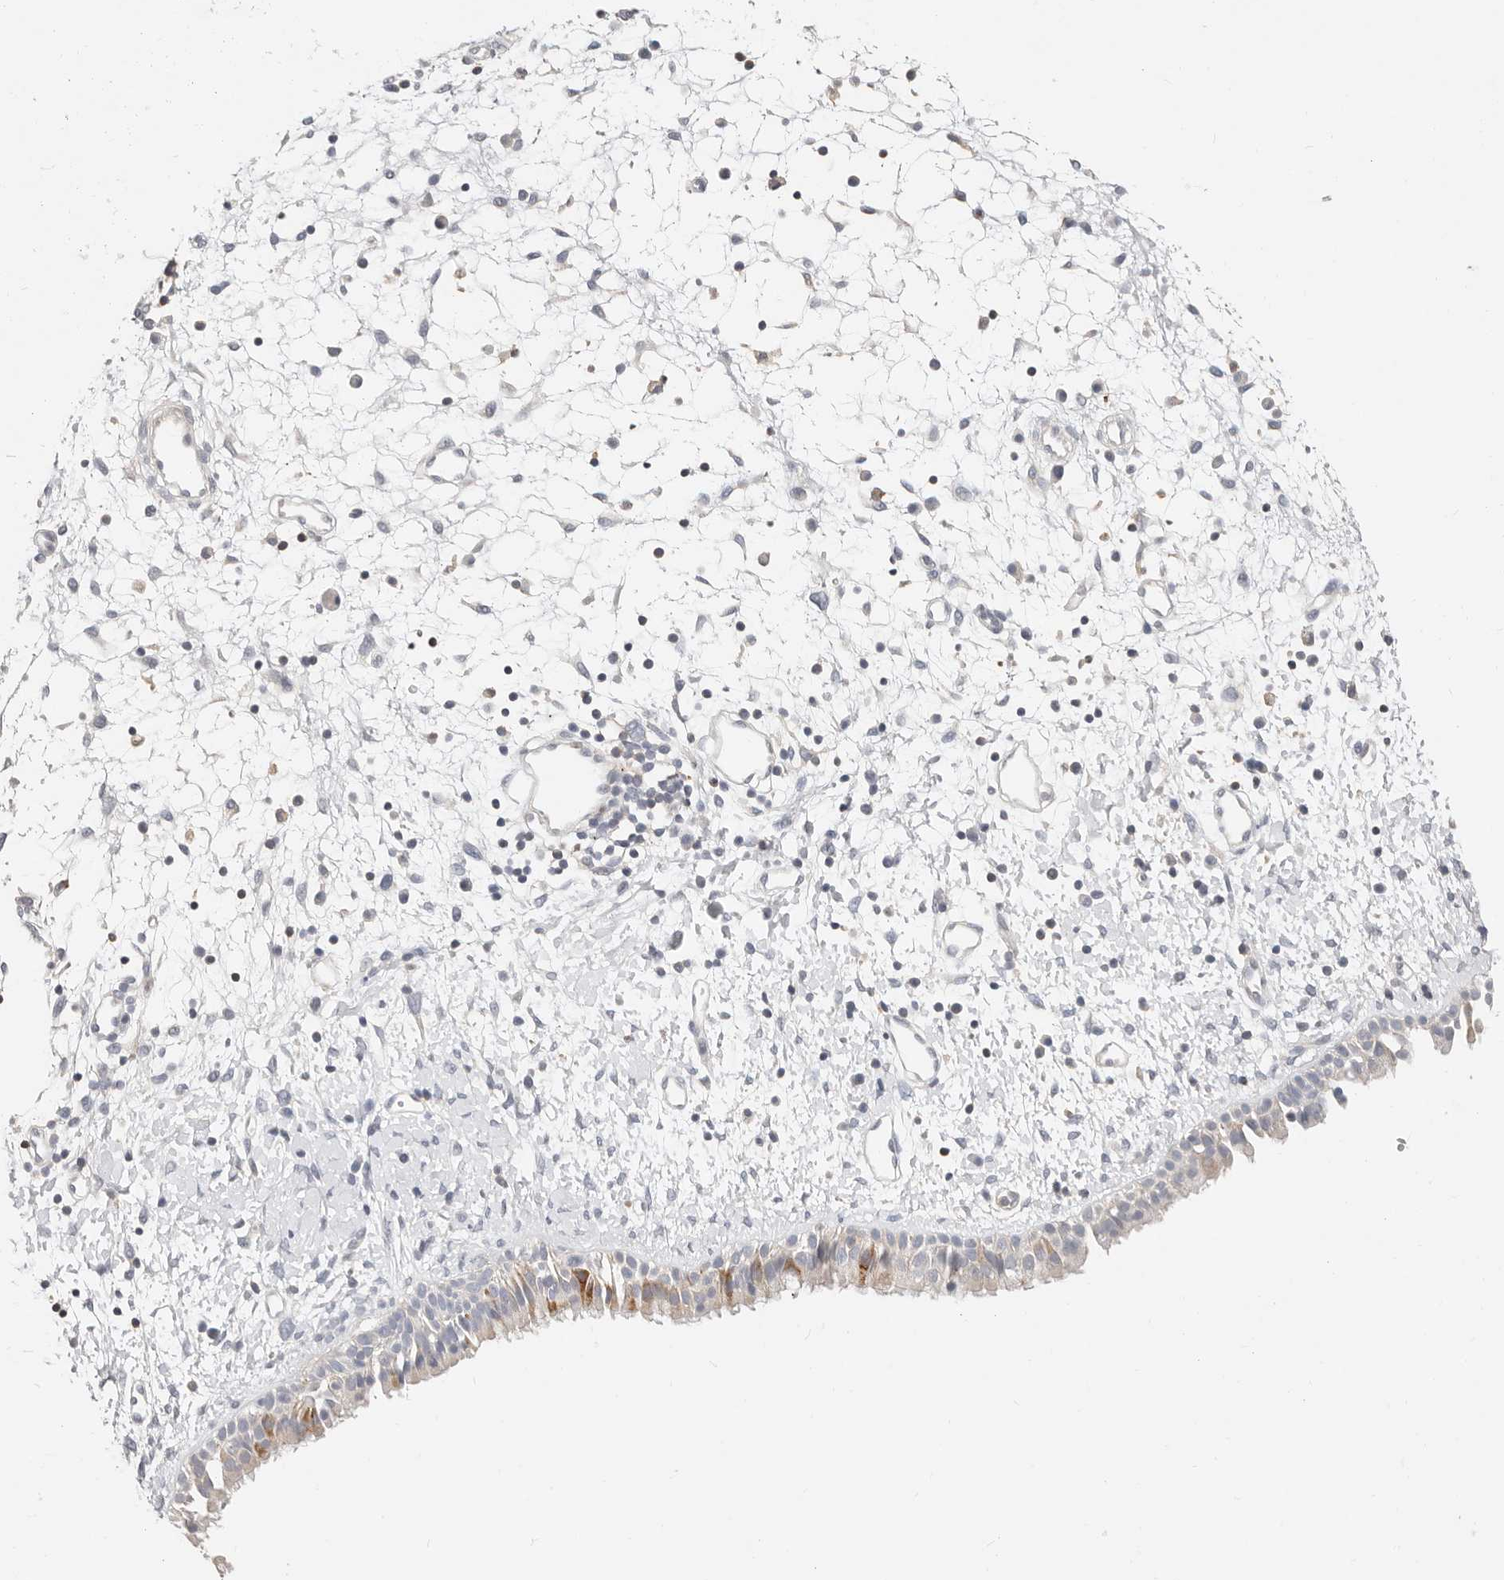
{"staining": {"intensity": "moderate", "quantity": "<25%", "location": "cytoplasmic/membranous"}, "tissue": "nasopharynx", "cell_type": "Respiratory epithelial cells", "image_type": "normal", "snomed": [{"axis": "morphology", "description": "Normal tissue, NOS"}, {"axis": "topography", "description": "Nasopharynx"}], "caption": "A photomicrograph of nasopharynx stained for a protein exhibits moderate cytoplasmic/membranous brown staining in respiratory epithelial cells.", "gene": "TMEM63B", "patient": {"sex": "male", "age": 22}}